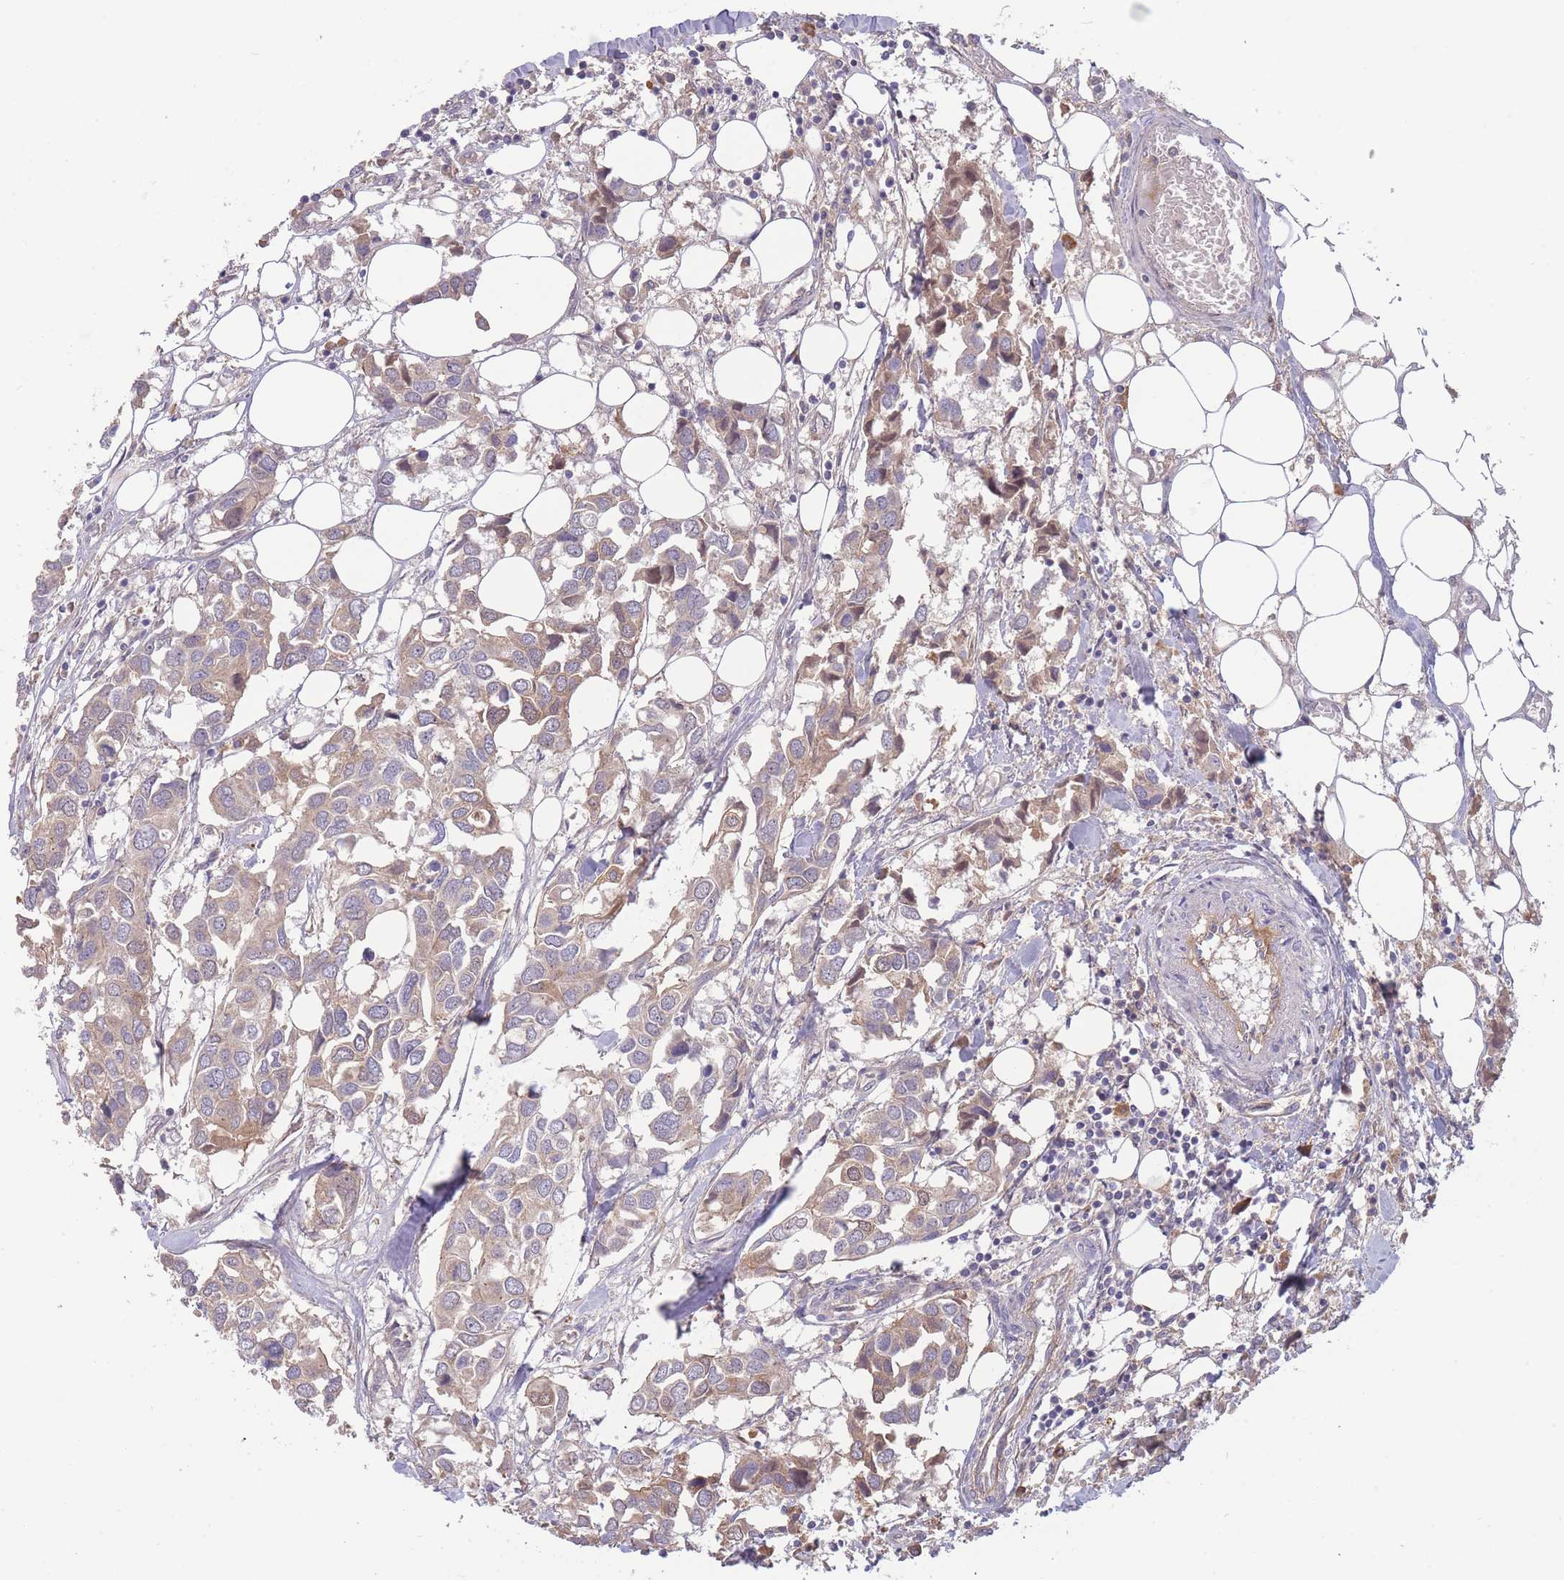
{"staining": {"intensity": "weak", "quantity": "25%-75%", "location": "cytoplasmic/membranous"}, "tissue": "breast cancer", "cell_type": "Tumor cells", "image_type": "cancer", "snomed": [{"axis": "morphology", "description": "Duct carcinoma"}, {"axis": "topography", "description": "Breast"}], "caption": "Immunohistochemical staining of breast cancer exhibits low levels of weak cytoplasmic/membranous positivity in about 25%-75% of tumor cells. Immunohistochemistry (ihc) stains the protein of interest in brown and the nuclei are stained blue.", "gene": "NDUFAF5", "patient": {"sex": "female", "age": 83}}